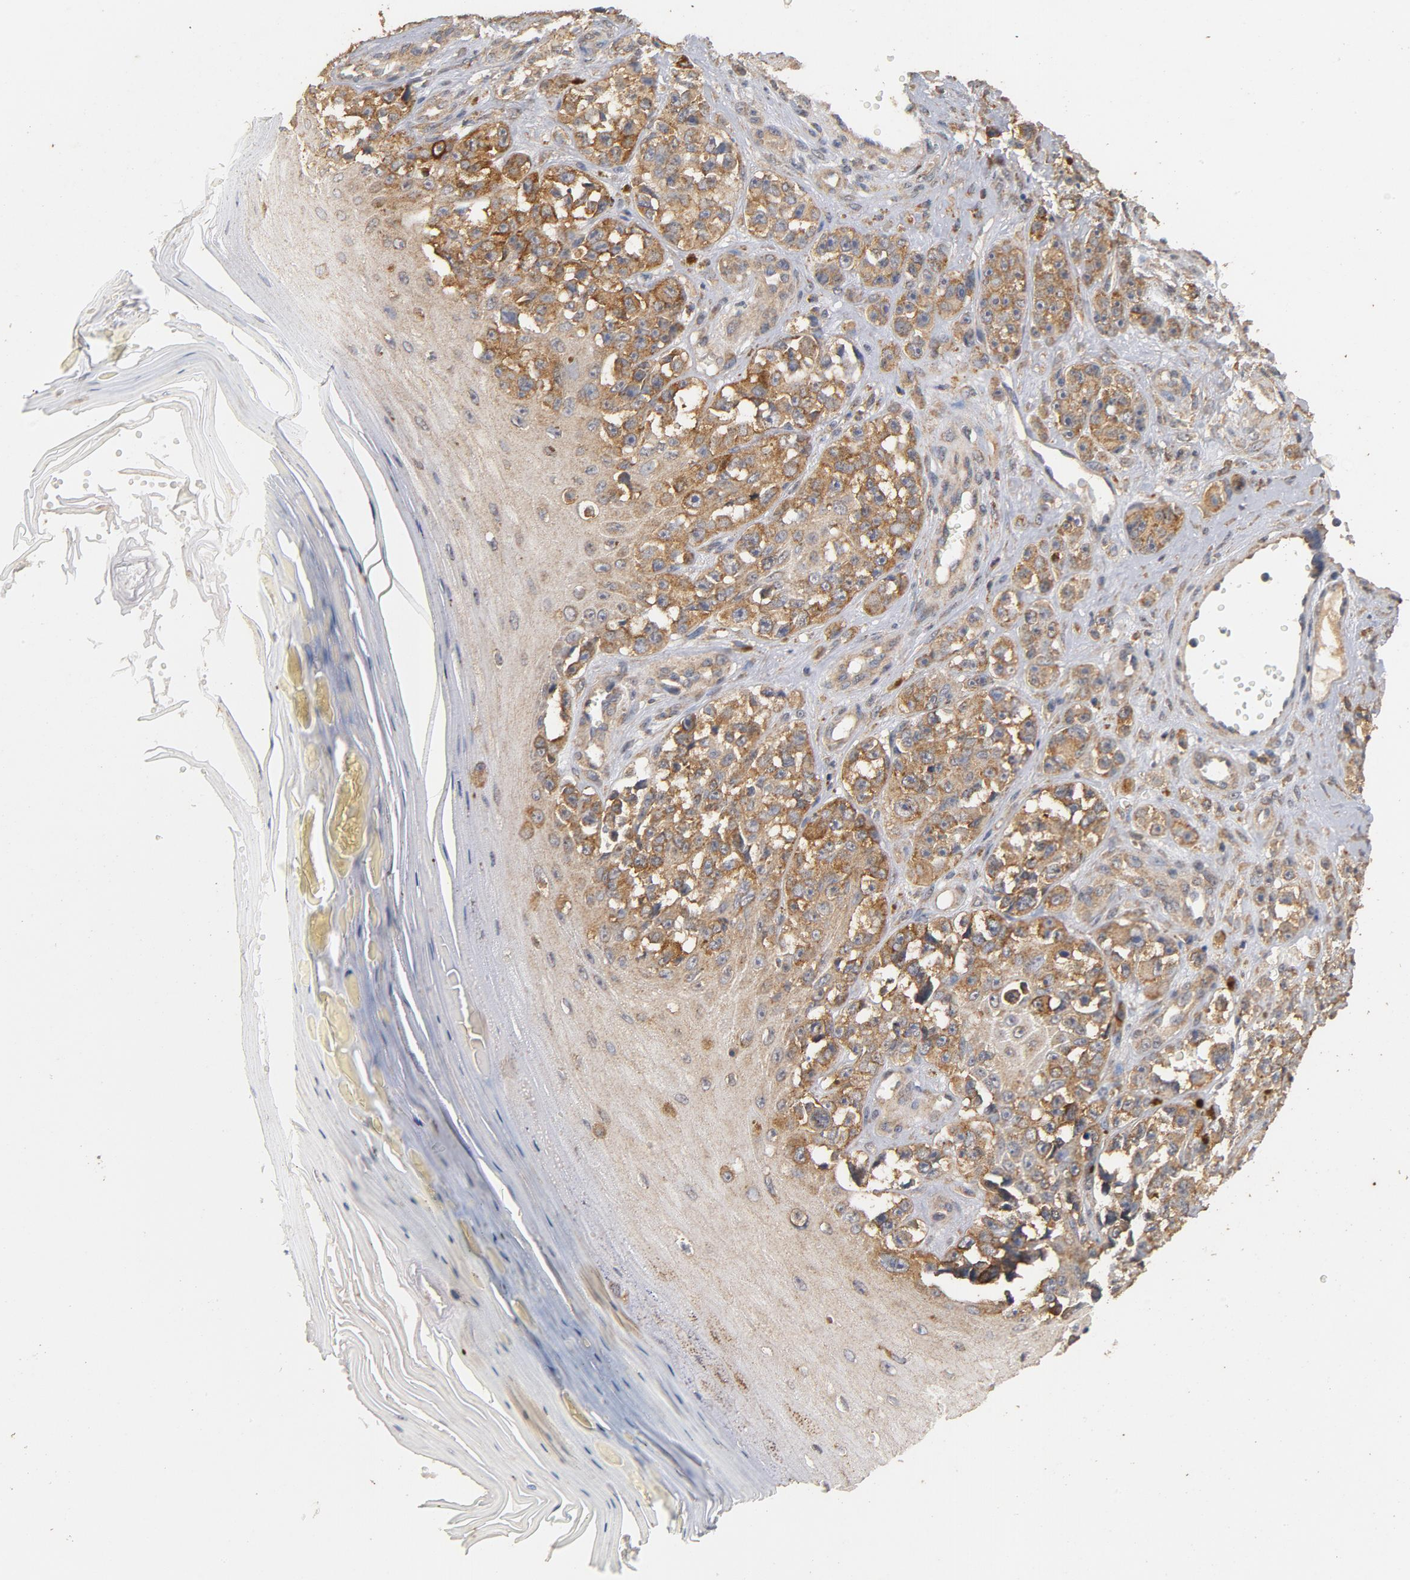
{"staining": {"intensity": "moderate", "quantity": ">75%", "location": "cytoplasmic/membranous"}, "tissue": "melanoma", "cell_type": "Tumor cells", "image_type": "cancer", "snomed": [{"axis": "morphology", "description": "Malignant melanoma, Metastatic site"}, {"axis": "topography", "description": "Skin"}], "caption": "Protein expression by immunohistochemistry (IHC) displays moderate cytoplasmic/membranous positivity in approximately >75% of tumor cells in malignant melanoma (metastatic site). Immunohistochemistry stains the protein of interest in brown and the nuclei are stained blue.", "gene": "DDX6", "patient": {"sex": "female", "age": 56}}